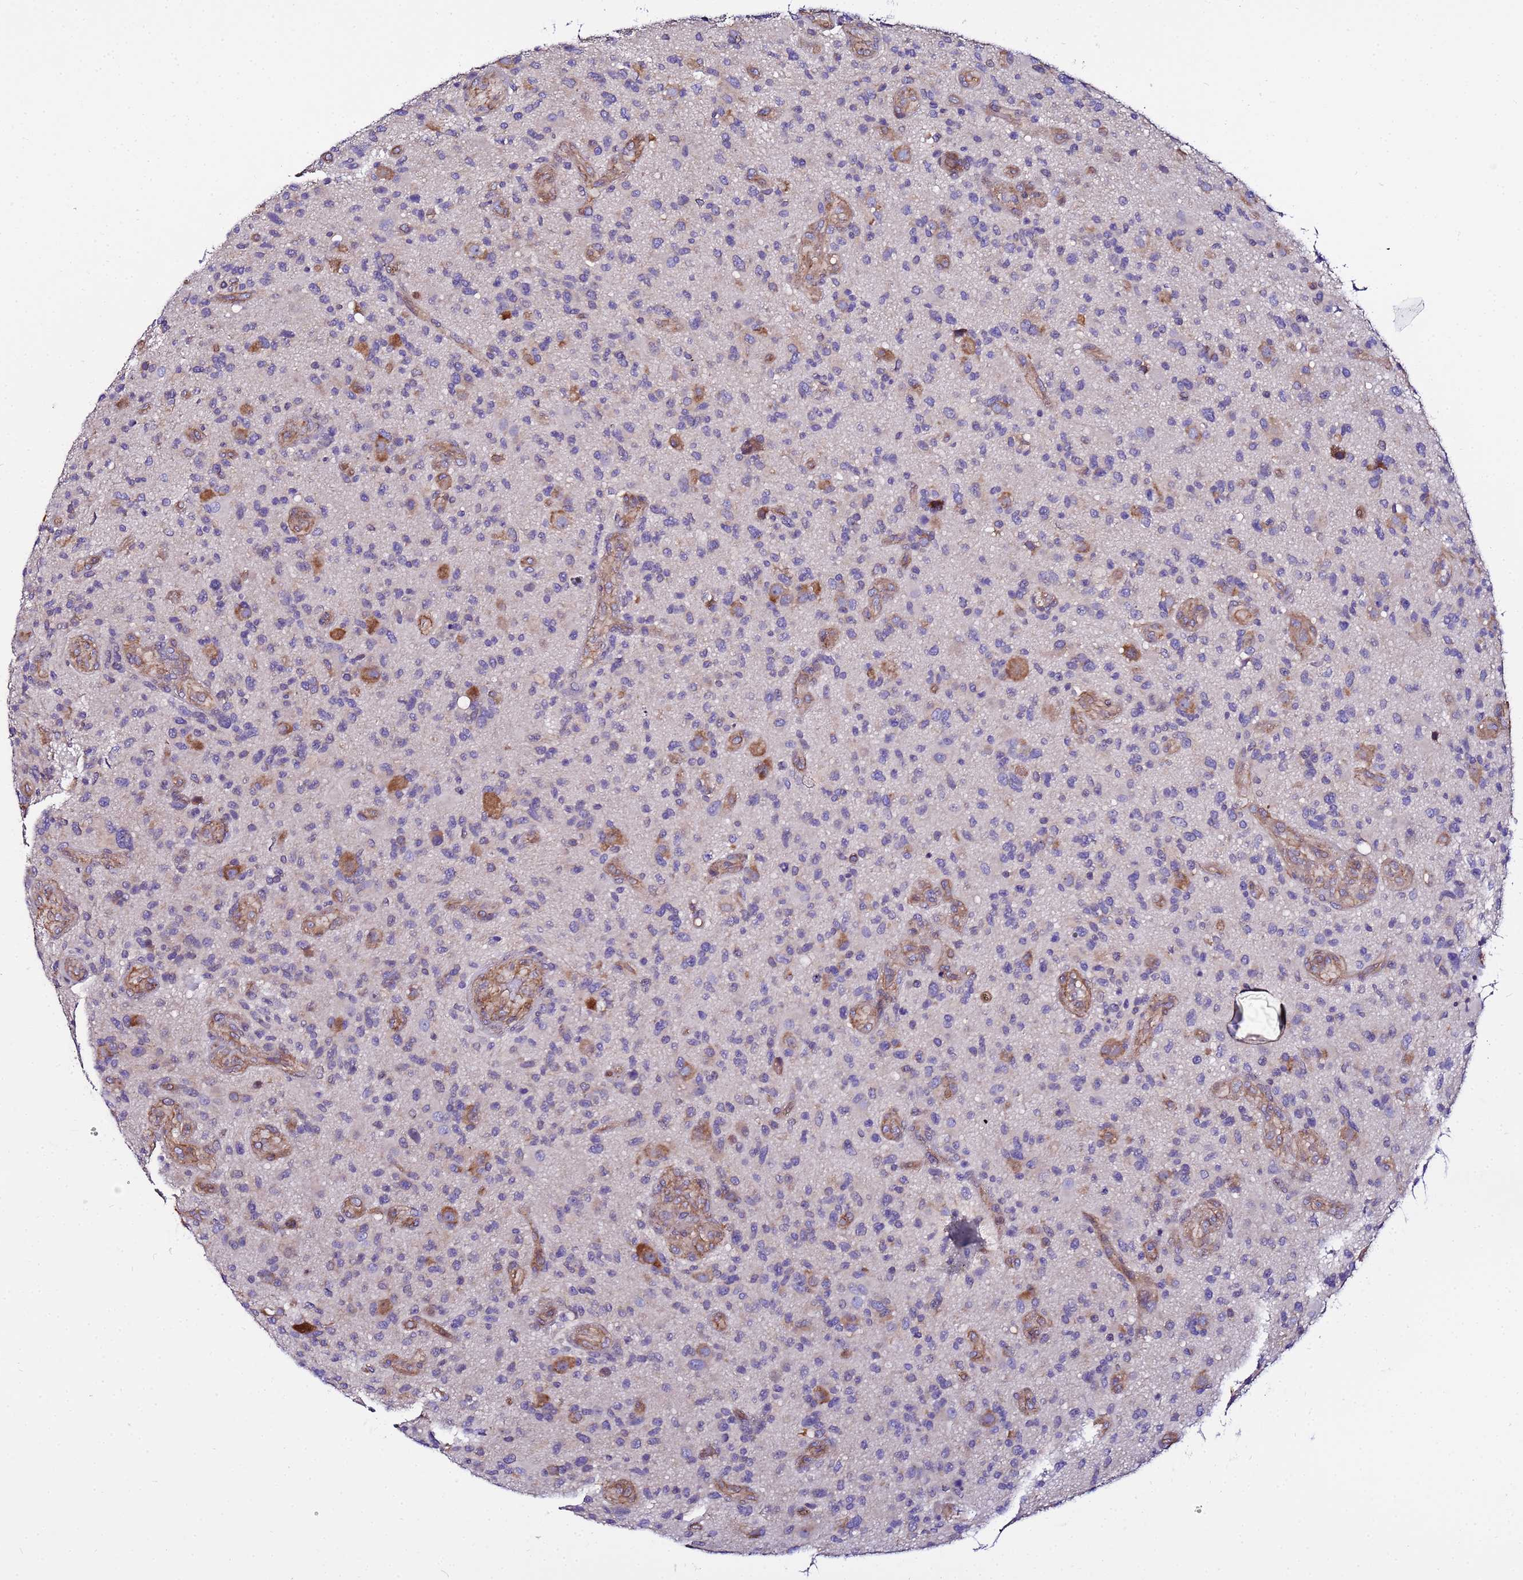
{"staining": {"intensity": "negative", "quantity": "none", "location": "none"}, "tissue": "glioma", "cell_type": "Tumor cells", "image_type": "cancer", "snomed": [{"axis": "morphology", "description": "Glioma, malignant, High grade"}, {"axis": "topography", "description": "Brain"}], "caption": "A micrograph of human malignant high-grade glioma is negative for staining in tumor cells. (Brightfield microscopy of DAB IHC at high magnification).", "gene": "JRKL", "patient": {"sex": "male", "age": 47}}